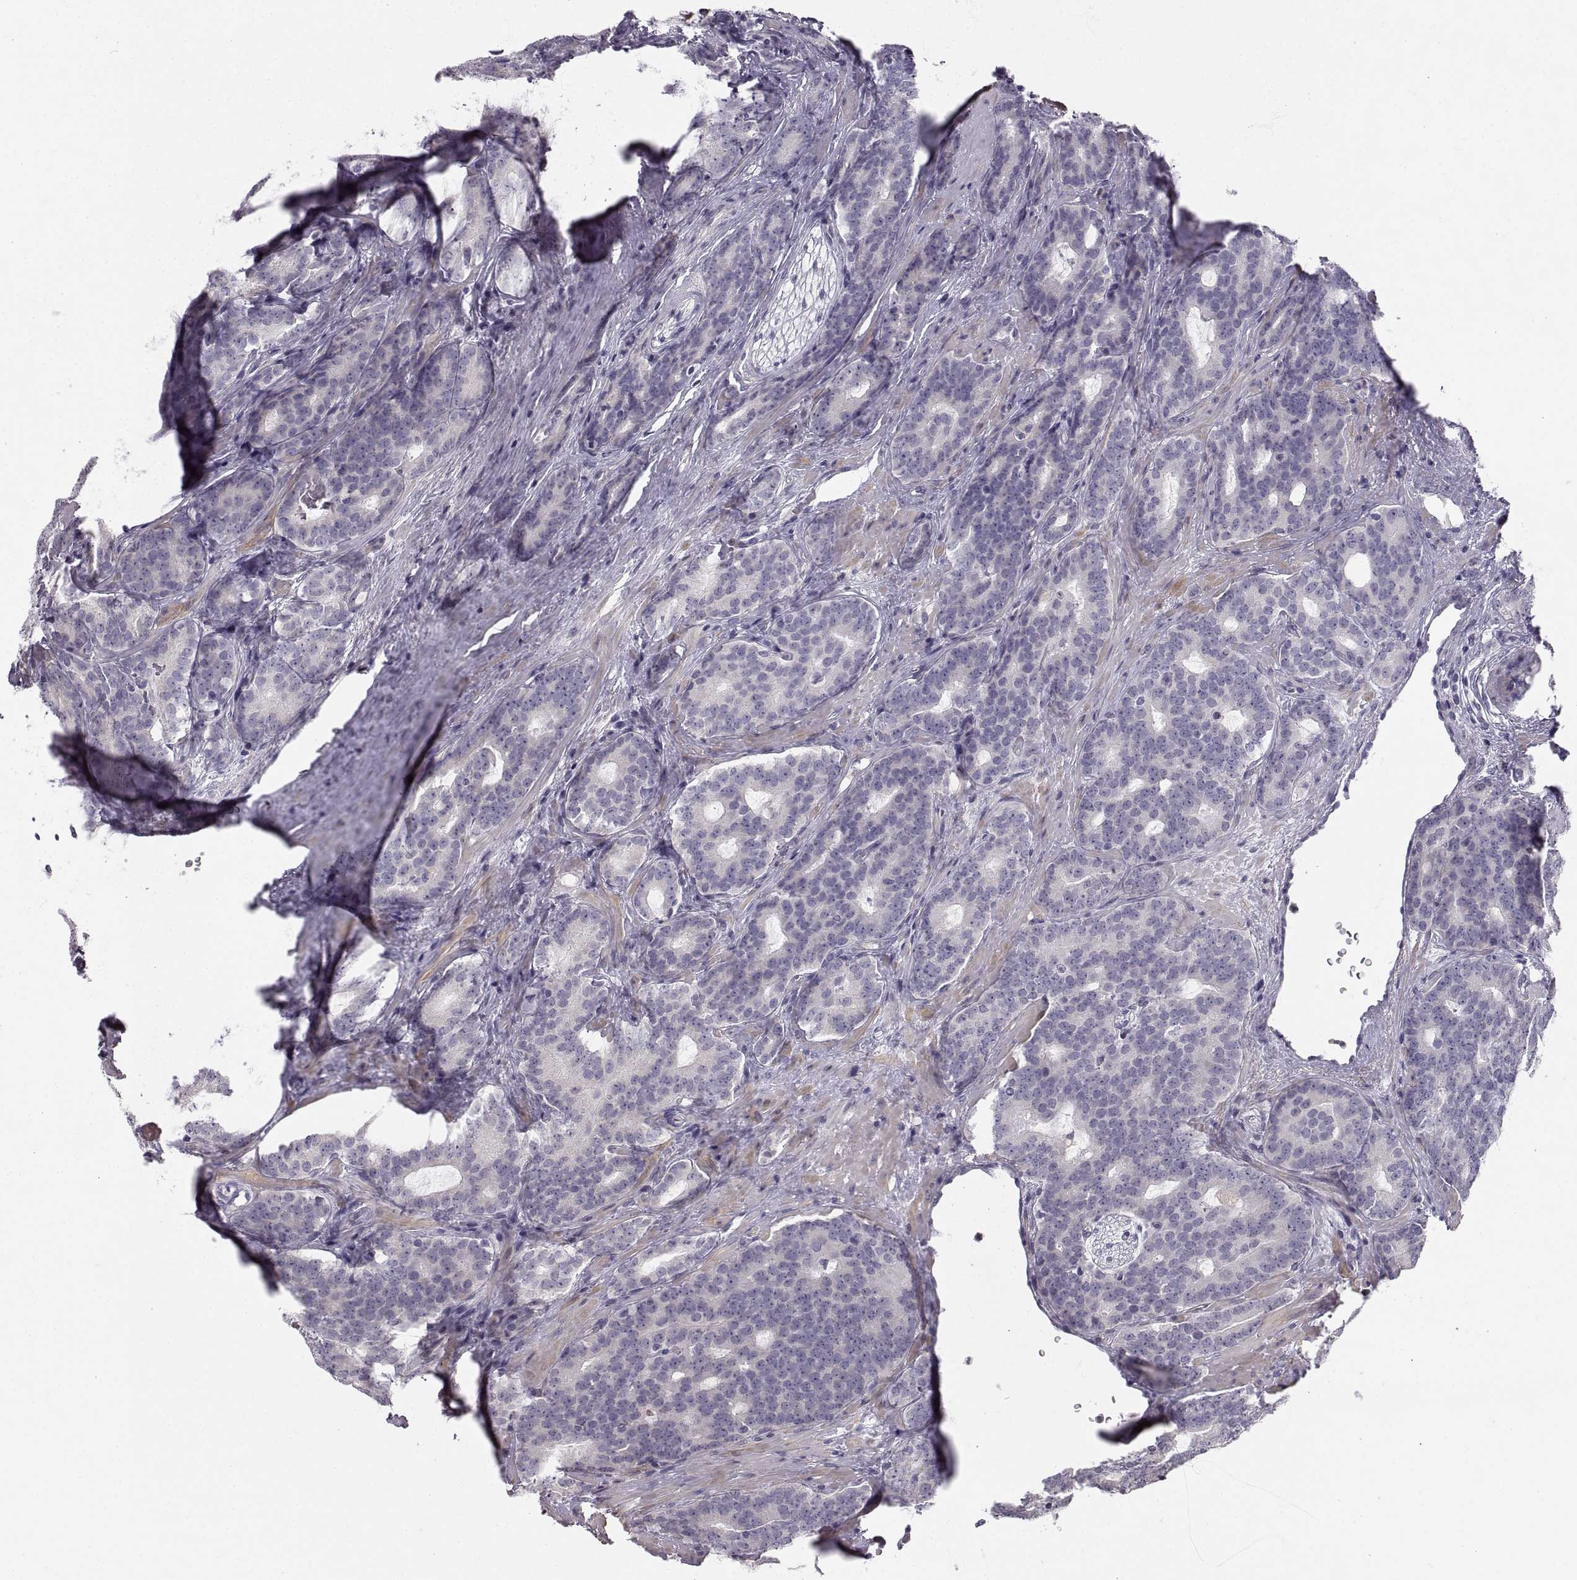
{"staining": {"intensity": "negative", "quantity": "none", "location": "none"}, "tissue": "prostate cancer", "cell_type": "Tumor cells", "image_type": "cancer", "snomed": [{"axis": "morphology", "description": "Adenocarcinoma, NOS"}, {"axis": "topography", "description": "Prostate"}], "caption": "This is an immunohistochemistry (IHC) micrograph of human prostate cancer (adenocarcinoma). There is no staining in tumor cells.", "gene": "ZNF185", "patient": {"sex": "male", "age": 71}}